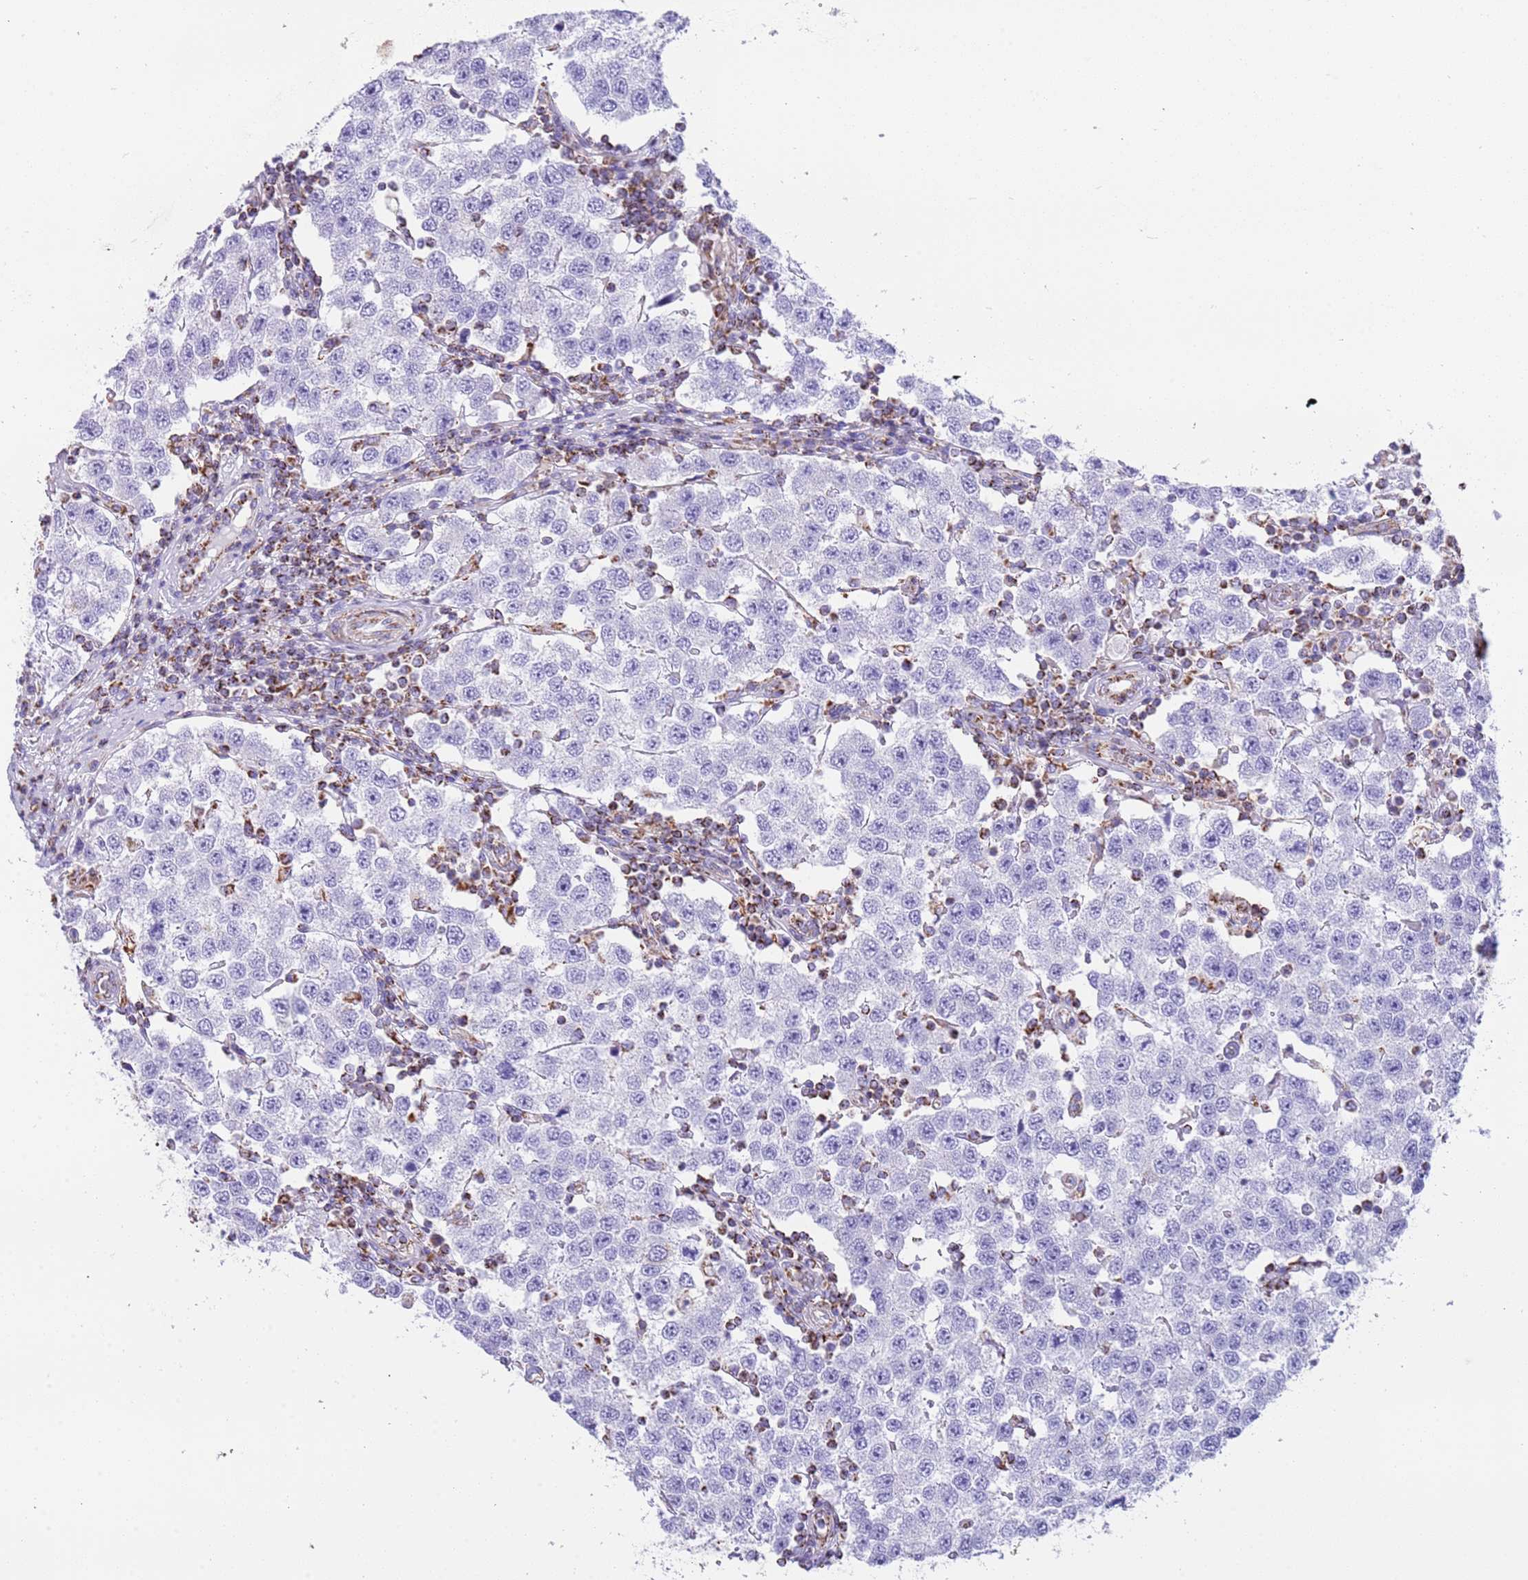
{"staining": {"intensity": "negative", "quantity": "none", "location": "none"}, "tissue": "testis cancer", "cell_type": "Tumor cells", "image_type": "cancer", "snomed": [{"axis": "morphology", "description": "Seminoma, NOS"}, {"axis": "topography", "description": "Testis"}], "caption": "This photomicrograph is of seminoma (testis) stained with immunohistochemistry to label a protein in brown with the nuclei are counter-stained blue. There is no expression in tumor cells. Nuclei are stained in blue.", "gene": "SUCLG2", "patient": {"sex": "male", "age": 34}}